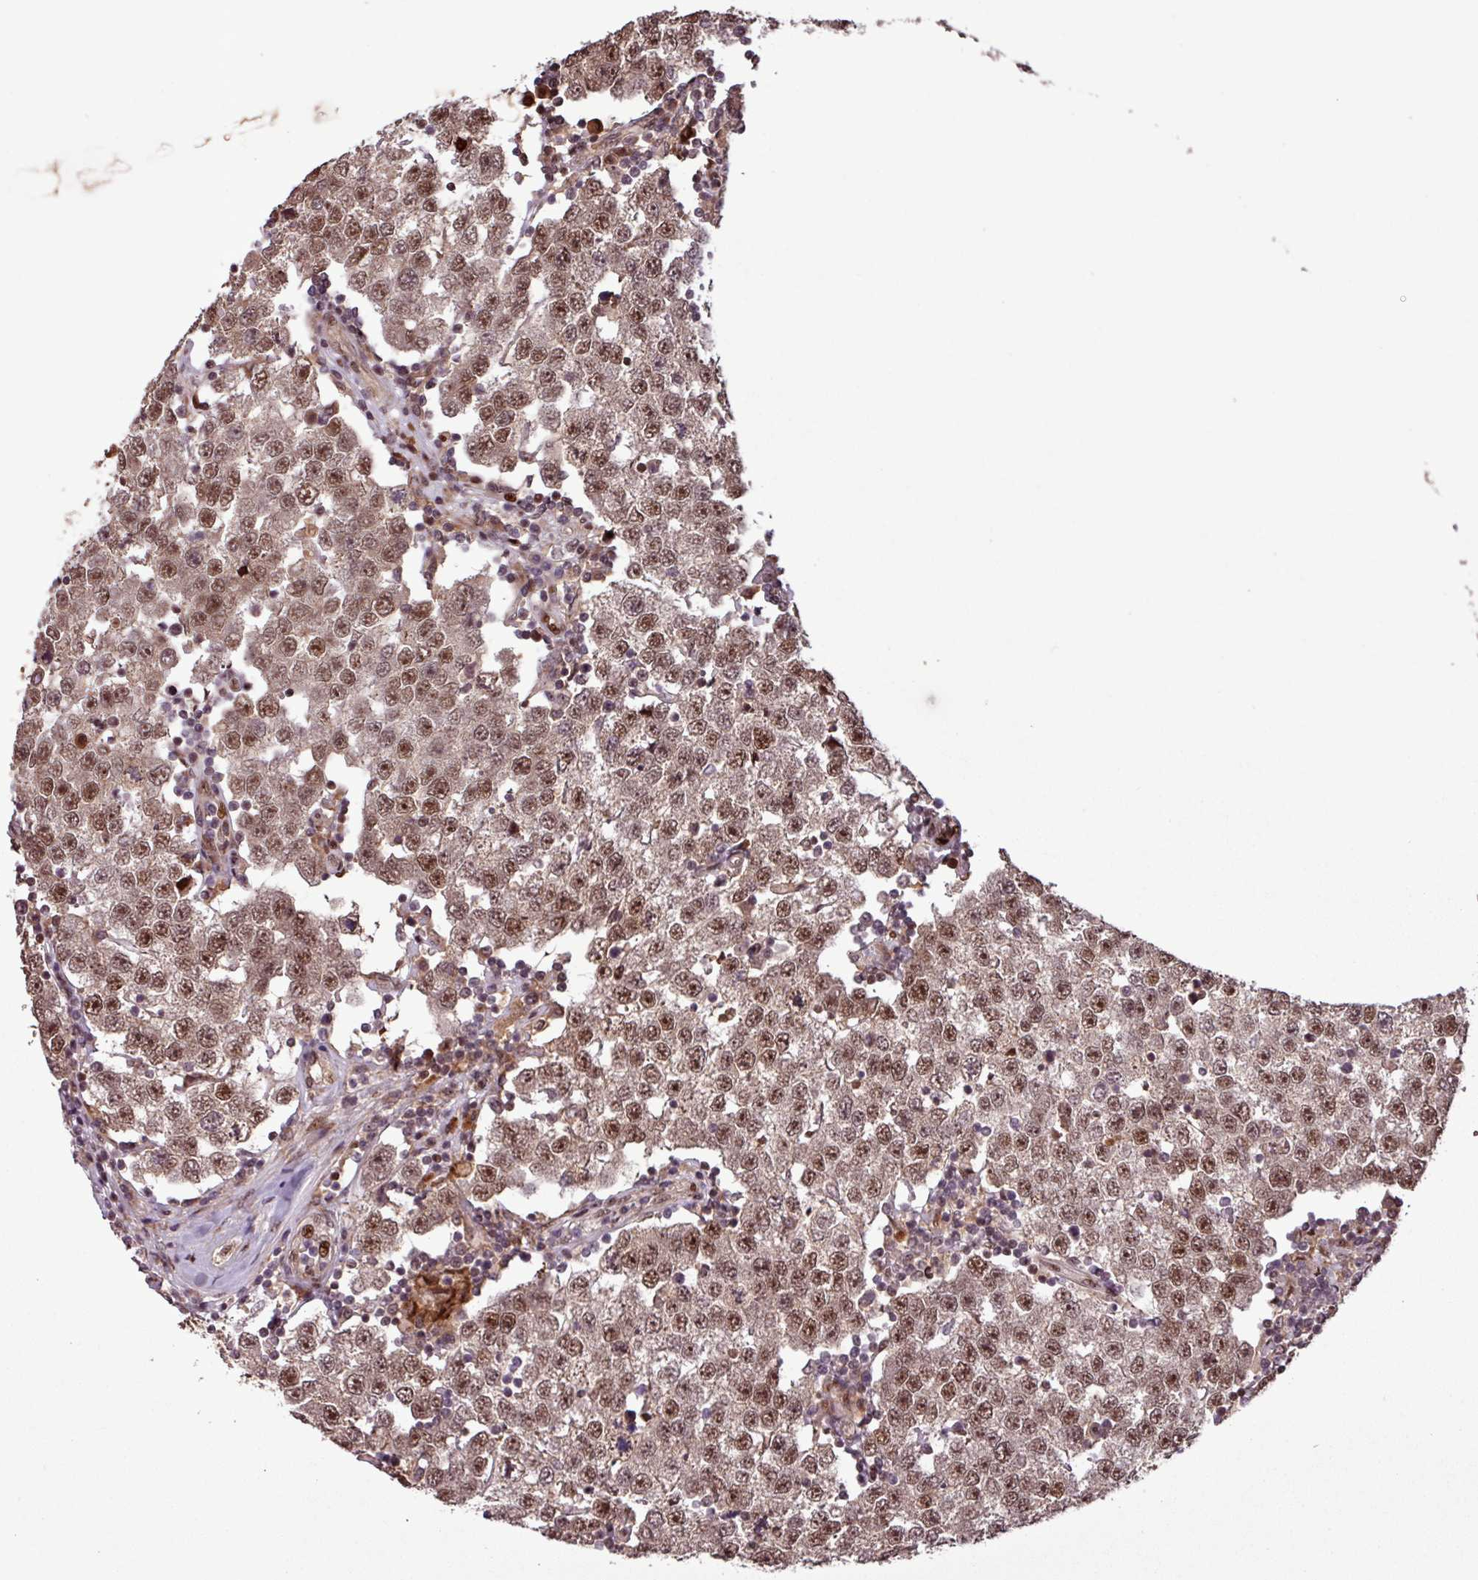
{"staining": {"intensity": "moderate", "quantity": ">75%", "location": "nuclear"}, "tissue": "testis cancer", "cell_type": "Tumor cells", "image_type": "cancer", "snomed": [{"axis": "morphology", "description": "Seminoma, NOS"}, {"axis": "topography", "description": "Testis"}], "caption": "Testis cancer stained for a protein (brown) shows moderate nuclear positive expression in approximately >75% of tumor cells.", "gene": "SLC22A24", "patient": {"sex": "male", "age": 34}}